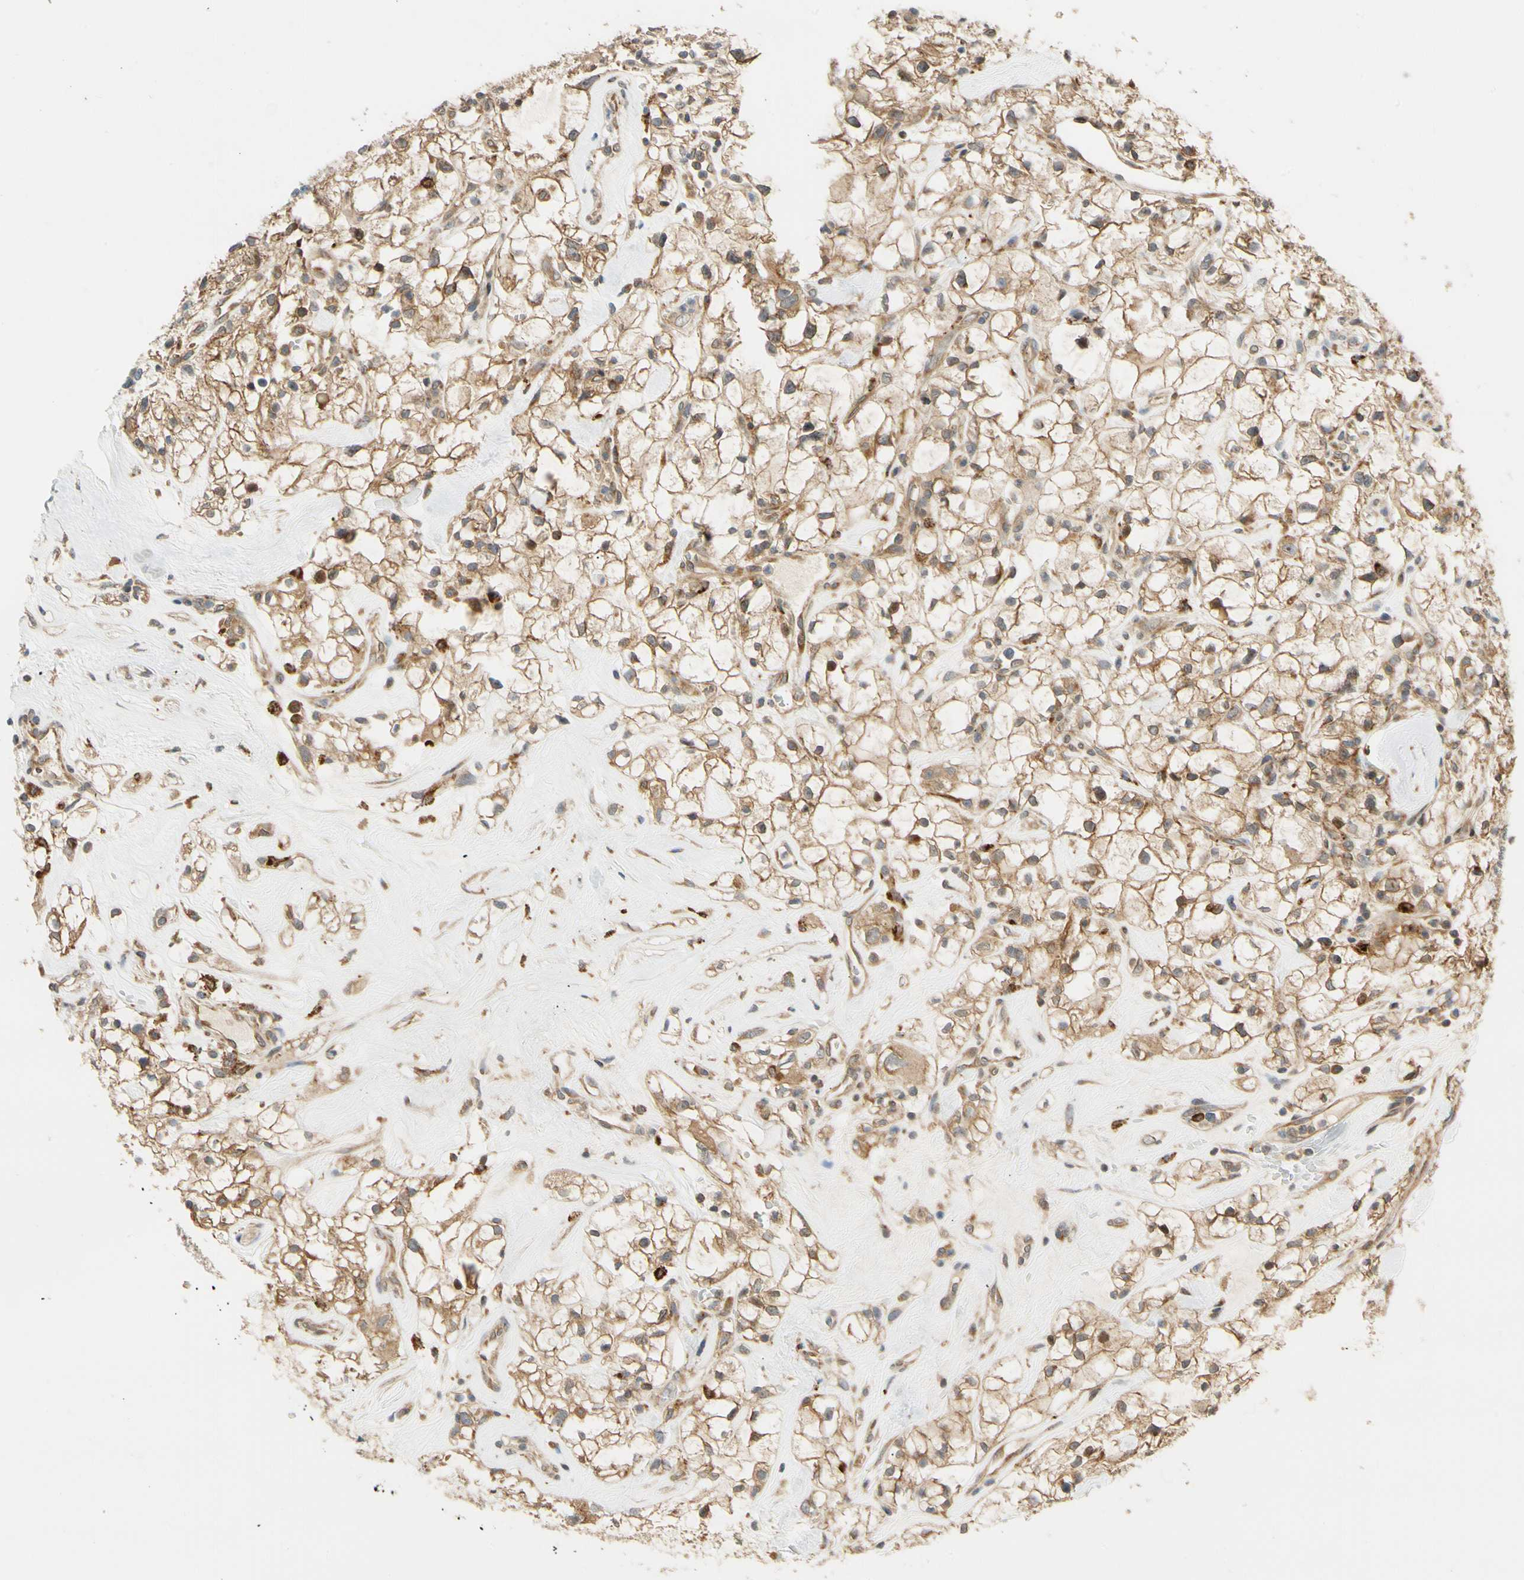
{"staining": {"intensity": "moderate", "quantity": ">75%", "location": "cytoplasmic/membranous"}, "tissue": "renal cancer", "cell_type": "Tumor cells", "image_type": "cancer", "snomed": [{"axis": "morphology", "description": "Adenocarcinoma, NOS"}, {"axis": "topography", "description": "Kidney"}], "caption": "An IHC micrograph of tumor tissue is shown. Protein staining in brown shows moderate cytoplasmic/membranous positivity in renal cancer within tumor cells. Nuclei are stained in blue.", "gene": "ANKHD1", "patient": {"sex": "female", "age": 60}}